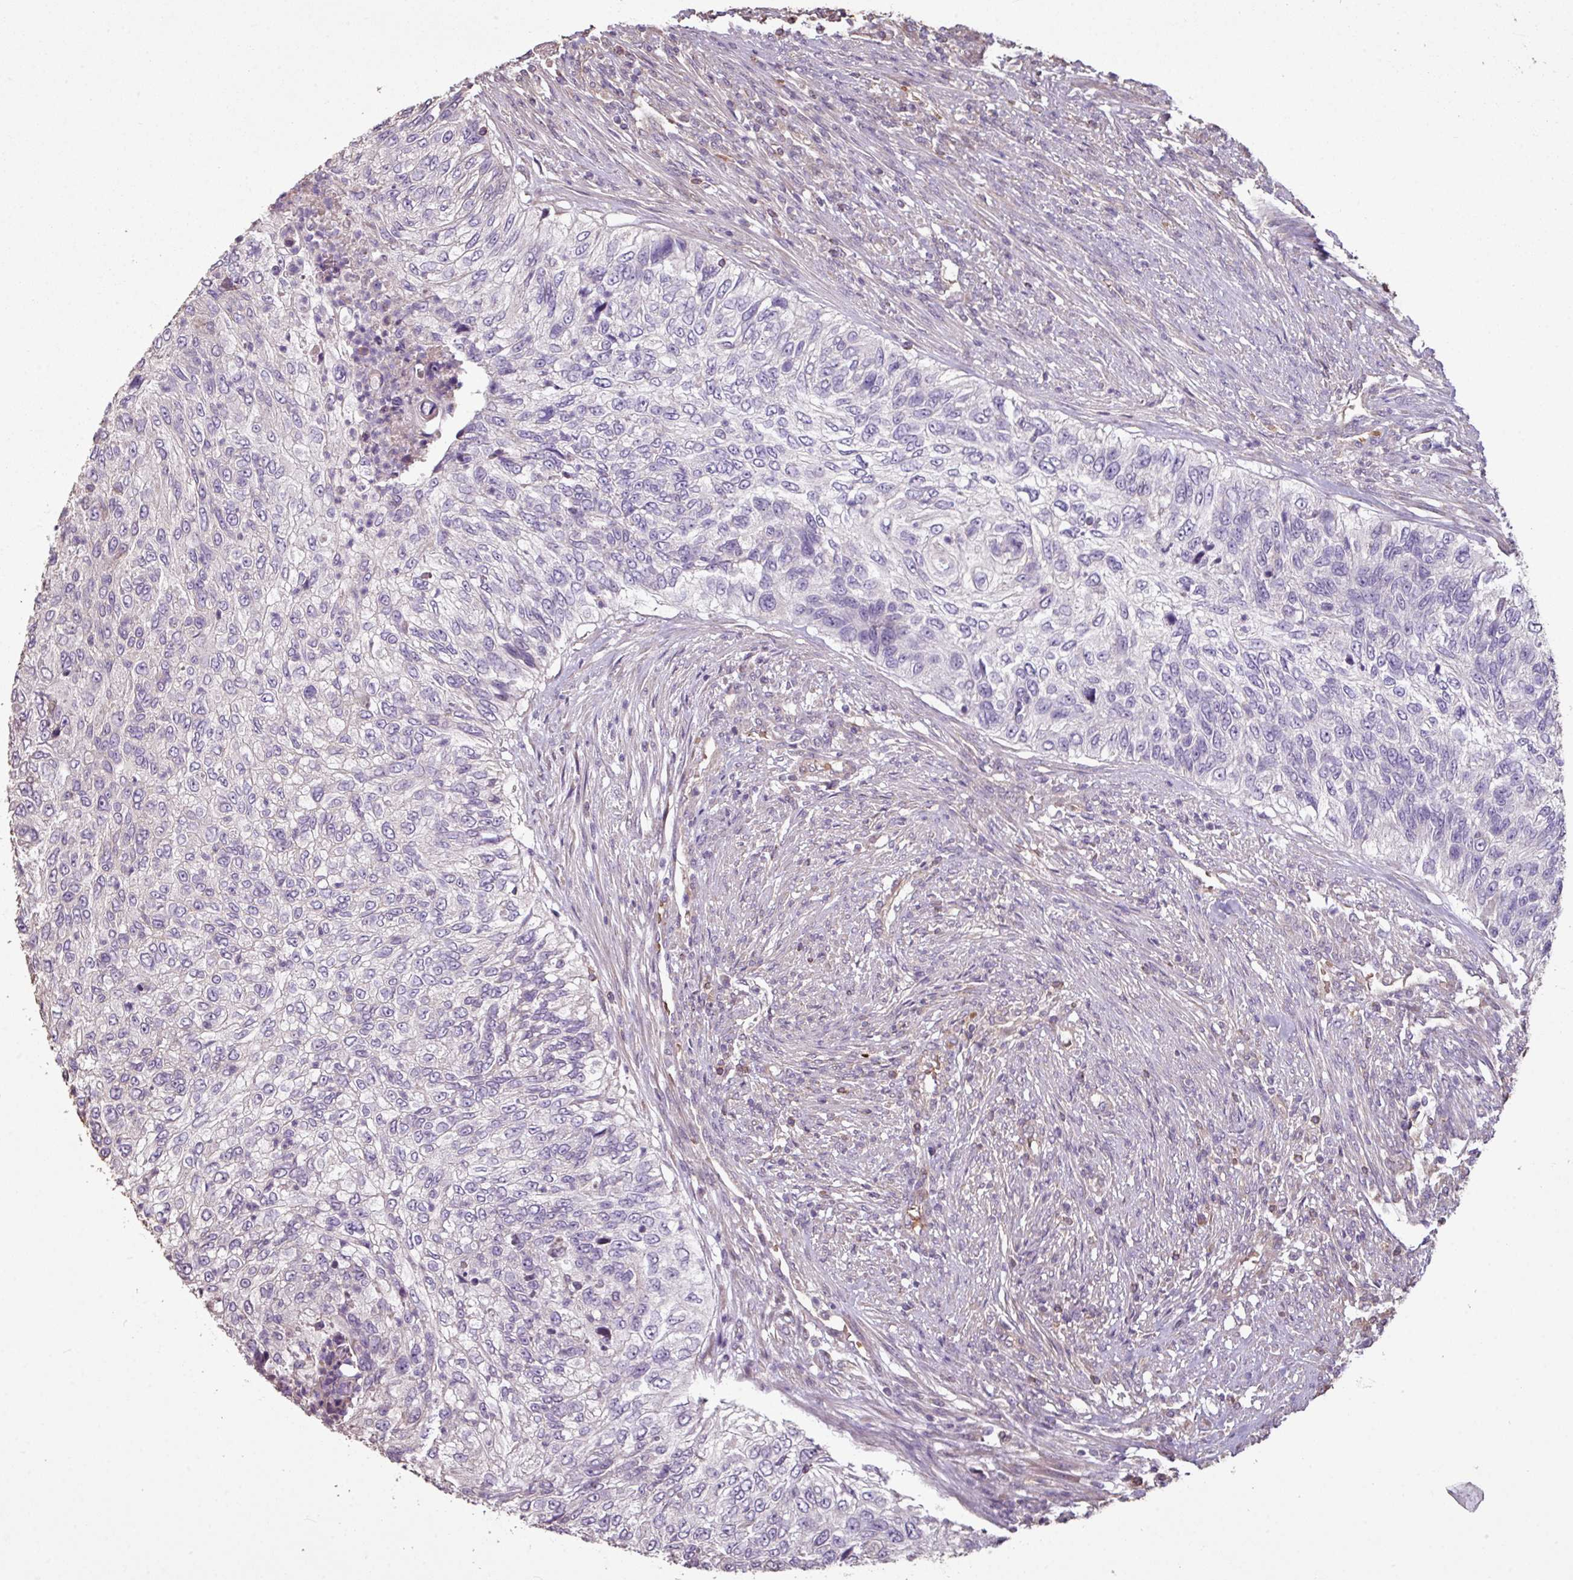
{"staining": {"intensity": "negative", "quantity": "none", "location": "none"}, "tissue": "urothelial cancer", "cell_type": "Tumor cells", "image_type": "cancer", "snomed": [{"axis": "morphology", "description": "Urothelial carcinoma, High grade"}, {"axis": "topography", "description": "Urinary bladder"}], "caption": "The histopathology image reveals no significant positivity in tumor cells of urothelial cancer. The staining is performed using DAB (3,3'-diaminobenzidine) brown chromogen with nuclei counter-stained in using hematoxylin.", "gene": "NHSL2", "patient": {"sex": "female", "age": 60}}